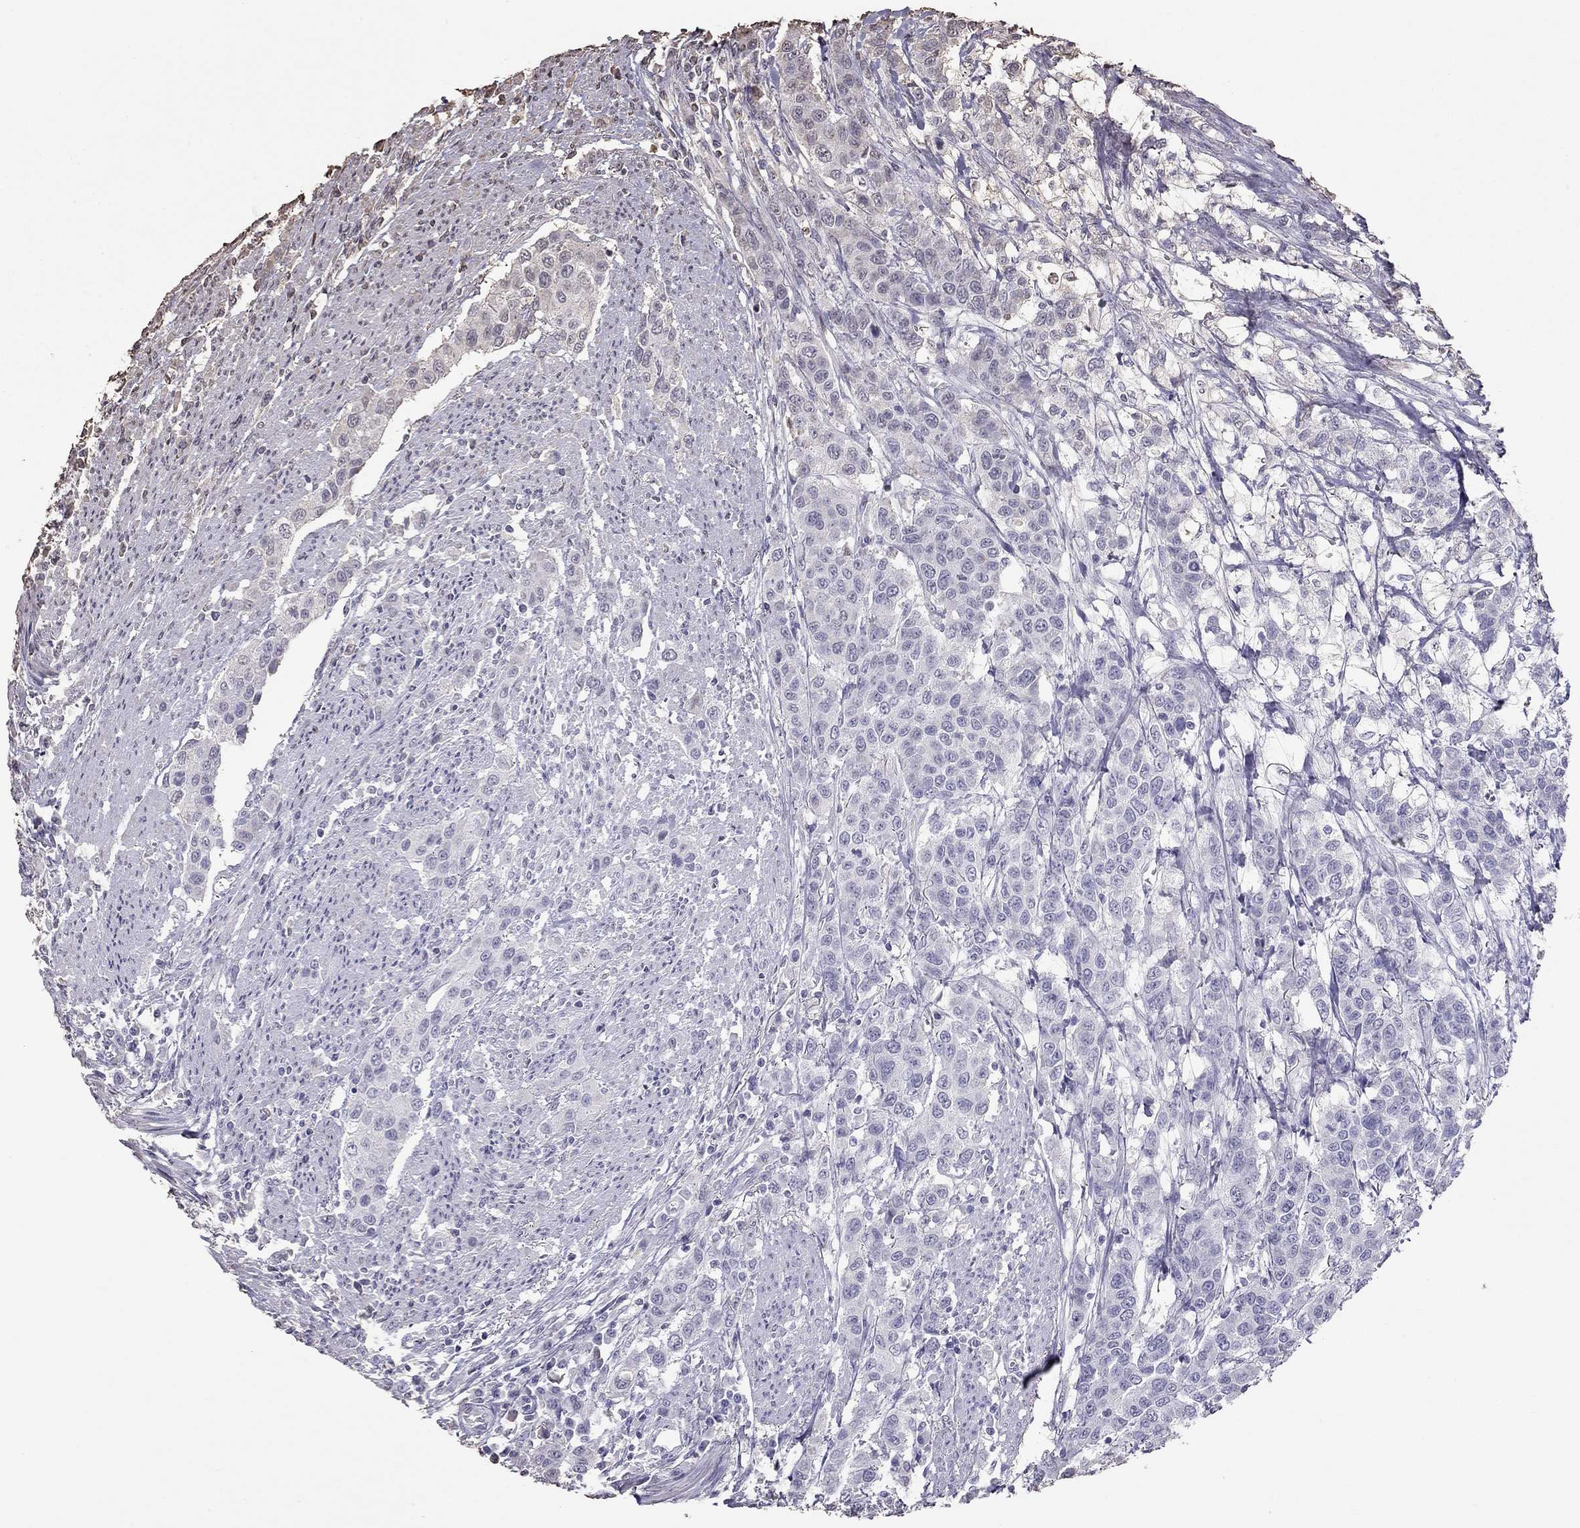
{"staining": {"intensity": "negative", "quantity": "none", "location": "none"}, "tissue": "urothelial cancer", "cell_type": "Tumor cells", "image_type": "cancer", "snomed": [{"axis": "morphology", "description": "Urothelial carcinoma, High grade"}, {"axis": "topography", "description": "Urinary bladder"}], "caption": "The histopathology image displays no significant positivity in tumor cells of urothelial carcinoma (high-grade).", "gene": "SUN3", "patient": {"sex": "female", "age": 58}}